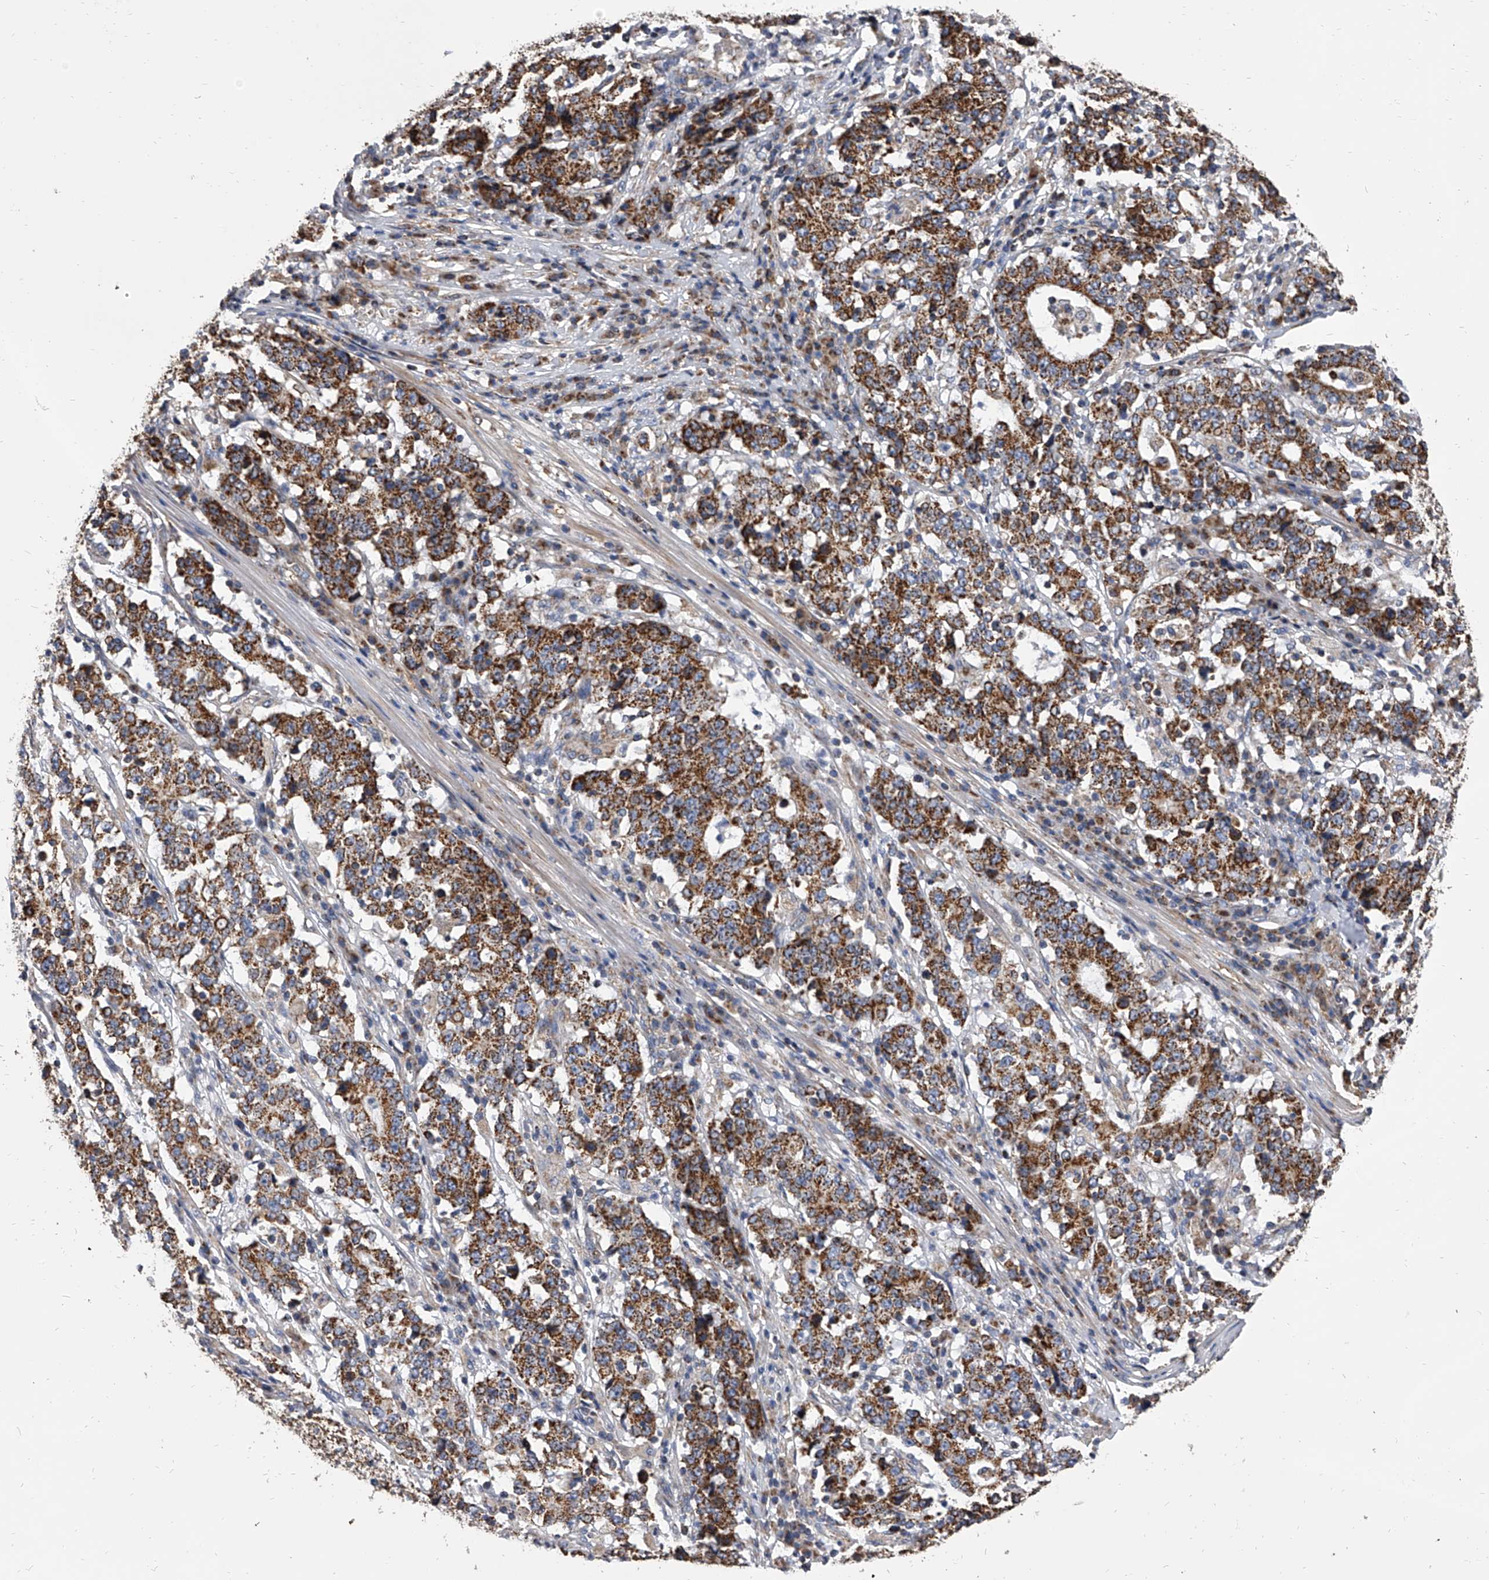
{"staining": {"intensity": "strong", "quantity": ">75%", "location": "cytoplasmic/membranous"}, "tissue": "stomach cancer", "cell_type": "Tumor cells", "image_type": "cancer", "snomed": [{"axis": "morphology", "description": "Adenocarcinoma, NOS"}, {"axis": "topography", "description": "Stomach"}], "caption": "A photomicrograph of stomach adenocarcinoma stained for a protein reveals strong cytoplasmic/membranous brown staining in tumor cells. (DAB IHC with brightfield microscopy, high magnification).", "gene": "MRPL28", "patient": {"sex": "male", "age": 59}}